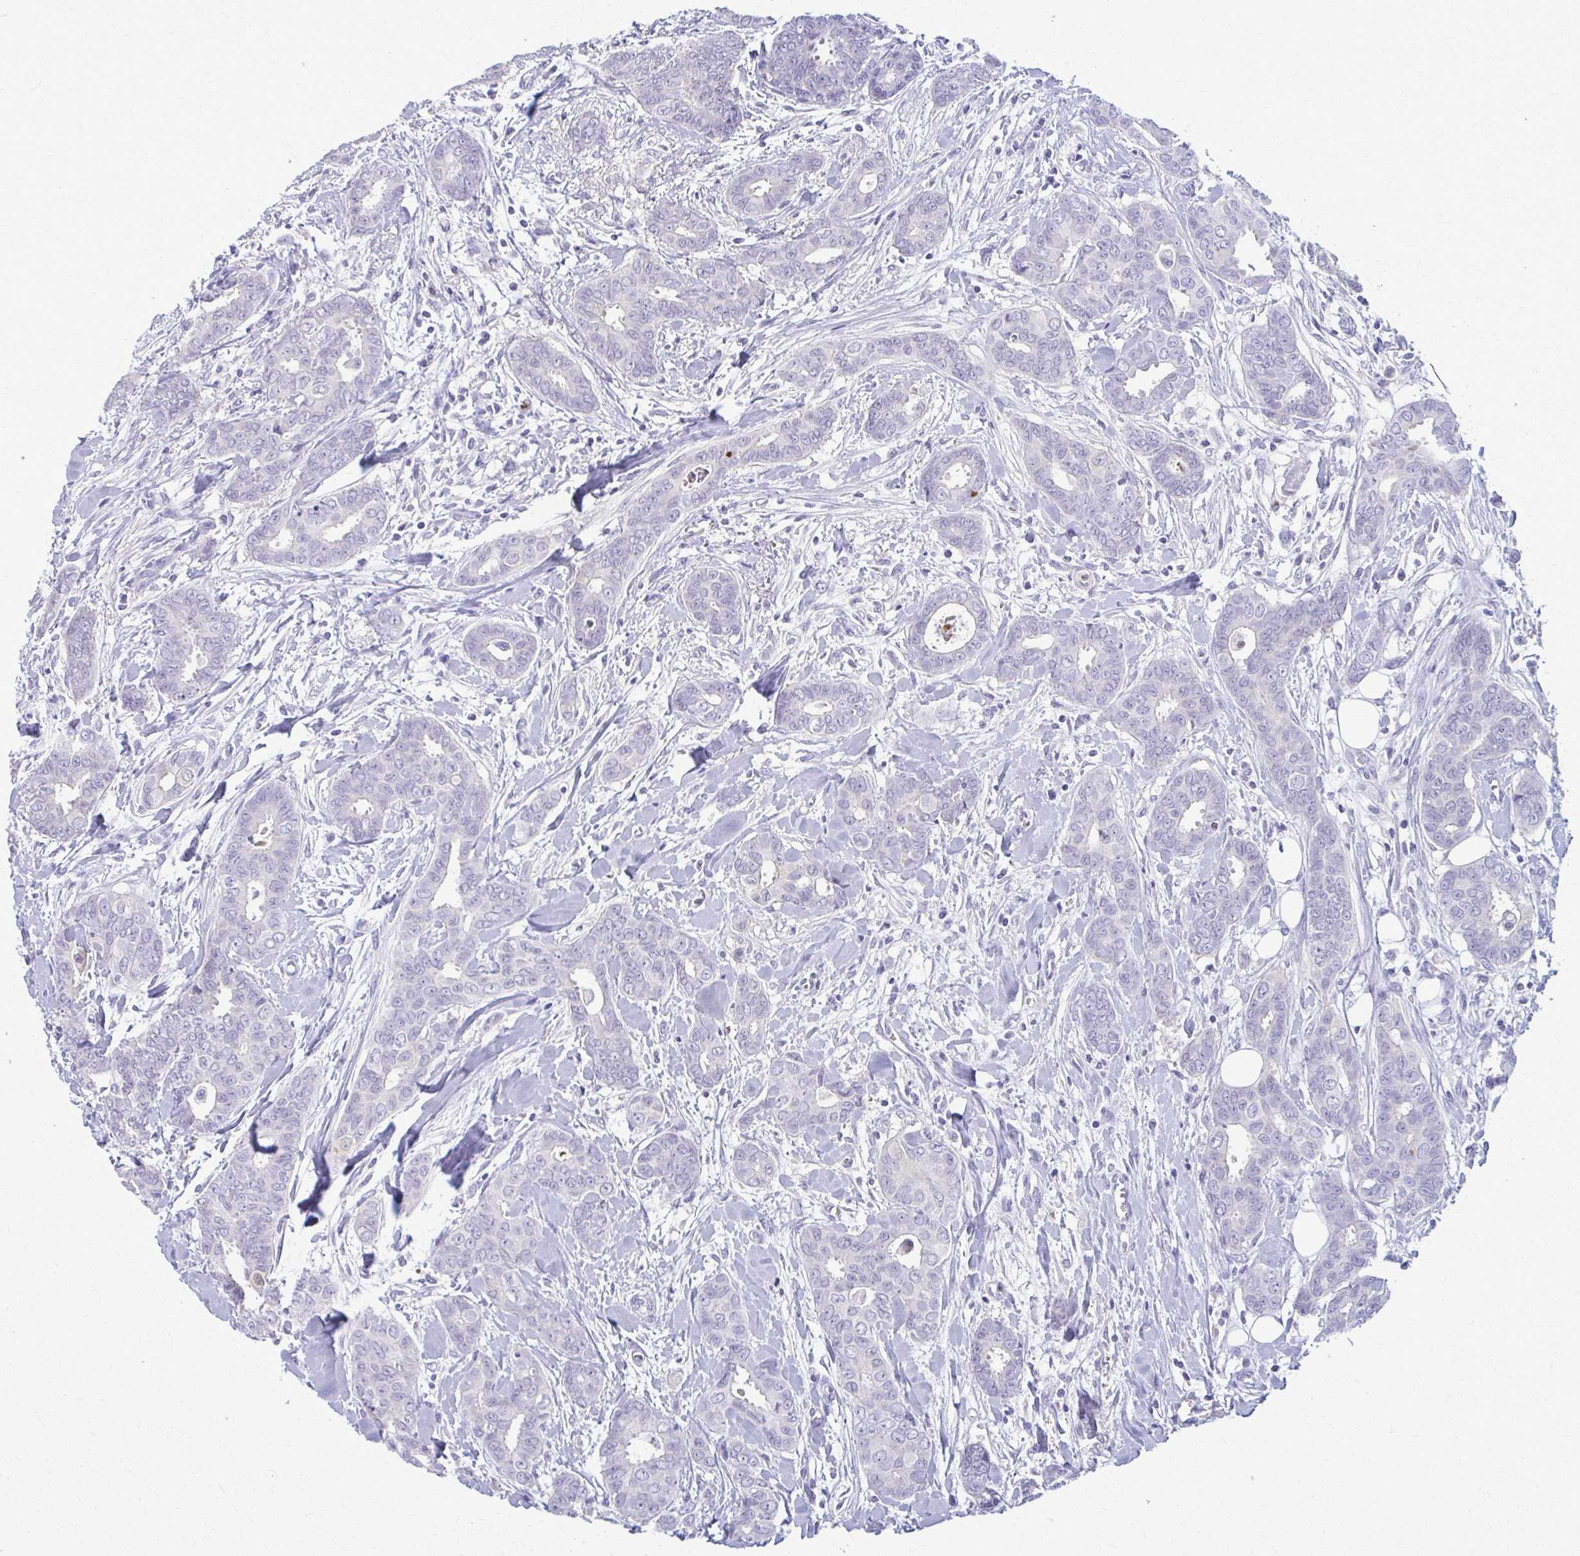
{"staining": {"intensity": "negative", "quantity": "none", "location": "none"}, "tissue": "breast cancer", "cell_type": "Tumor cells", "image_type": "cancer", "snomed": [{"axis": "morphology", "description": "Duct carcinoma"}, {"axis": "topography", "description": "Breast"}], "caption": "Immunohistochemistry (IHC) micrograph of invasive ductal carcinoma (breast) stained for a protein (brown), which shows no expression in tumor cells.", "gene": "OR4M1", "patient": {"sex": "female", "age": 45}}